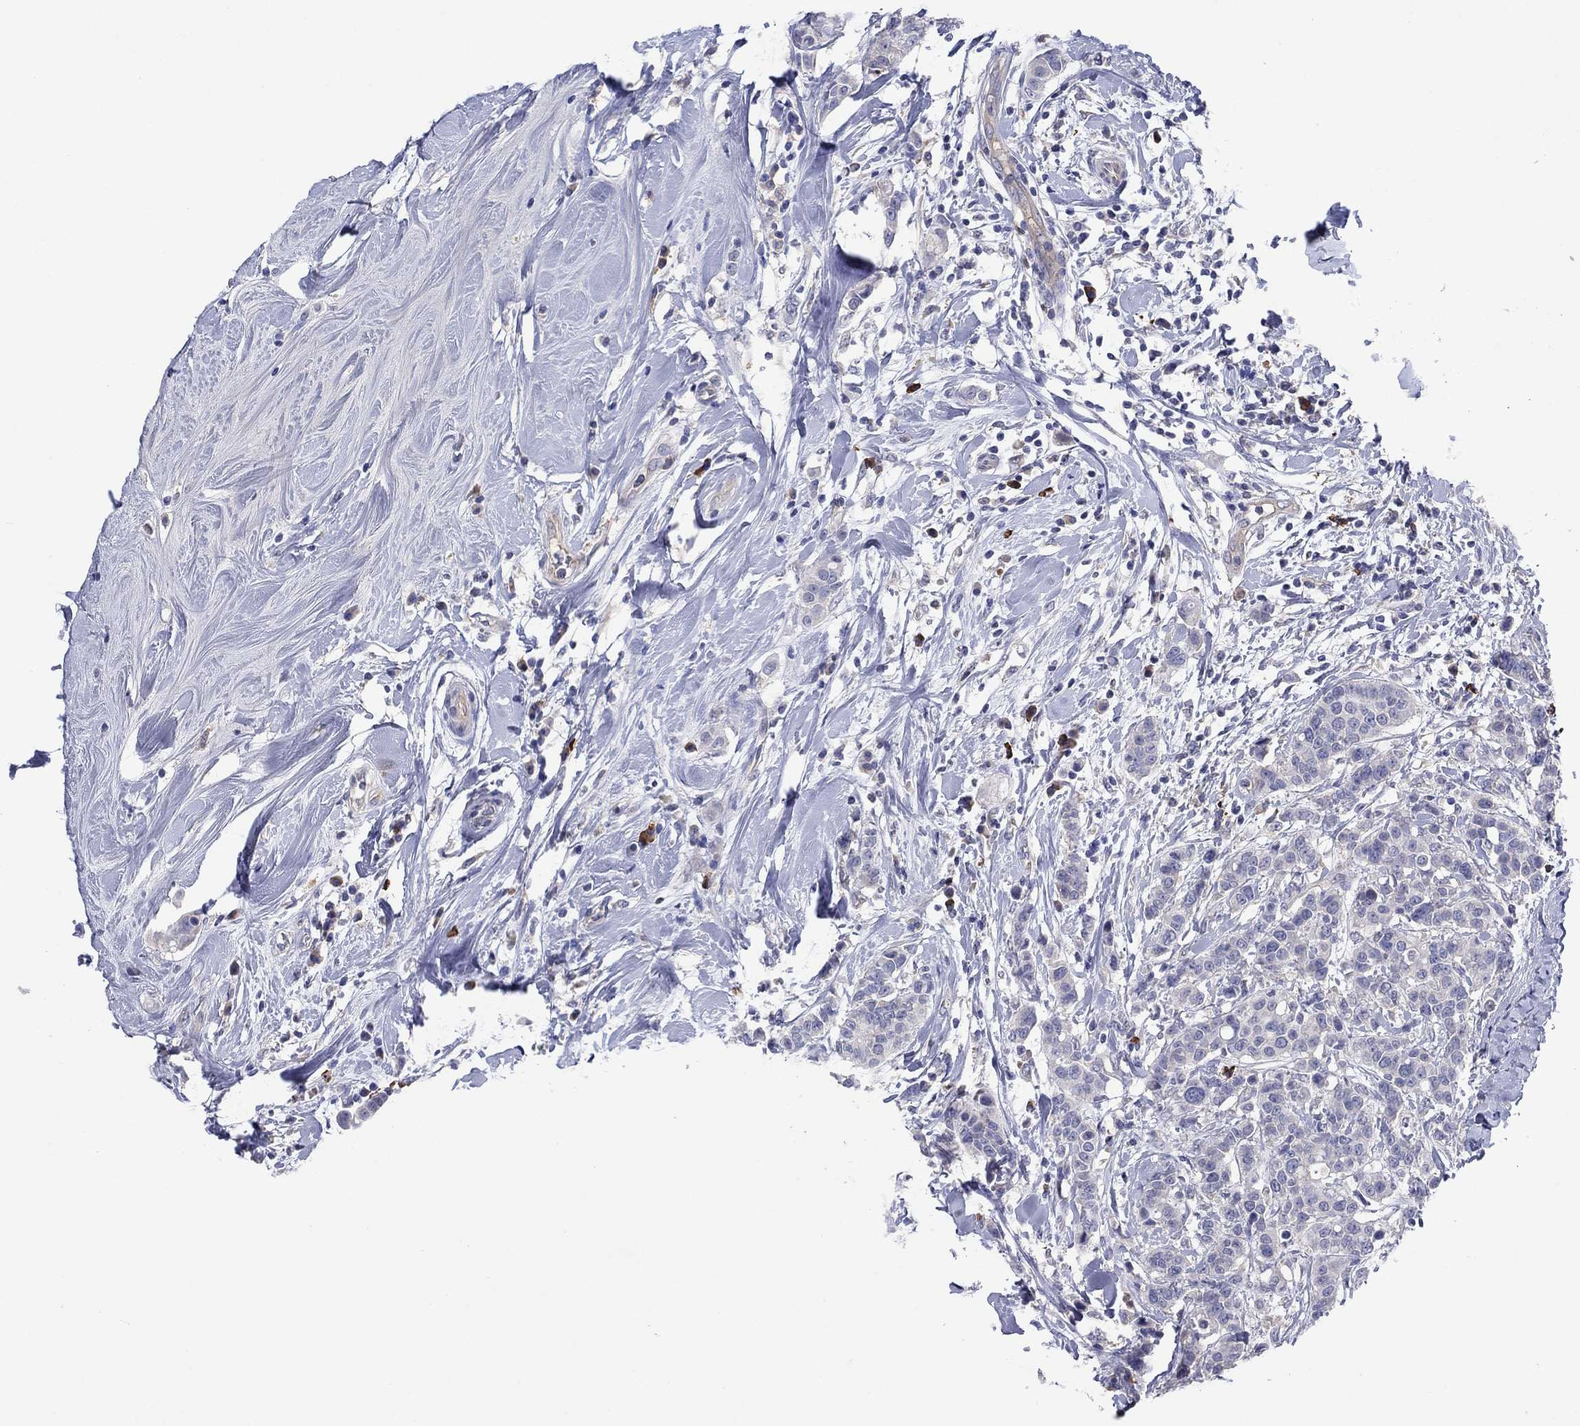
{"staining": {"intensity": "negative", "quantity": "none", "location": "none"}, "tissue": "breast cancer", "cell_type": "Tumor cells", "image_type": "cancer", "snomed": [{"axis": "morphology", "description": "Duct carcinoma"}, {"axis": "topography", "description": "Breast"}], "caption": "Breast cancer was stained to show a protein in brown. There is no significant expression in tumor cells.", "gene": "PLCL2", "patient": {"sex": "female", "age": 27}}